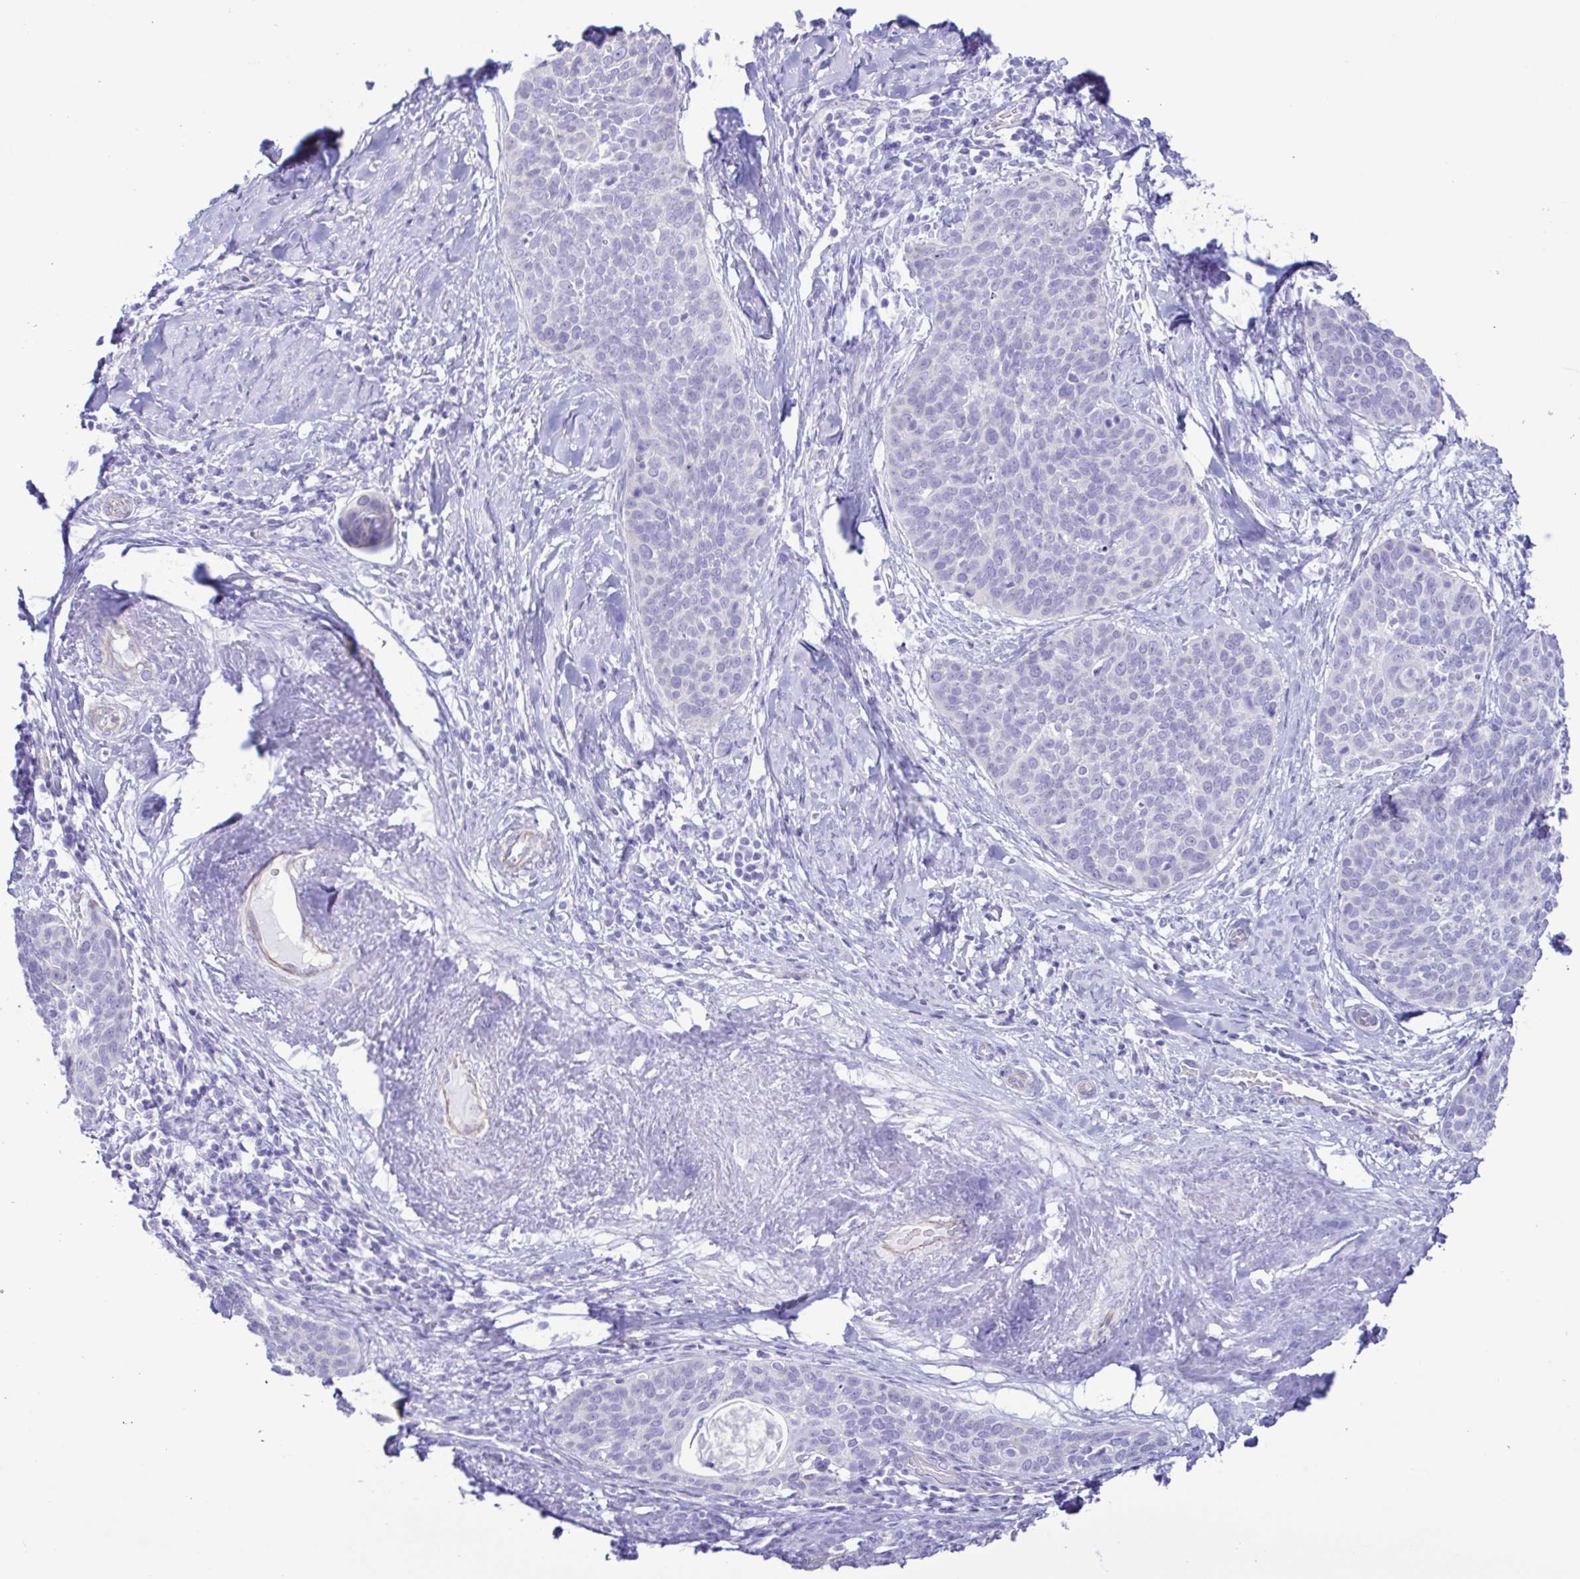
{"staining": {"intensity": "negative", "quantity": "none", "location": "none"}, "tissue": "cervical cancer", "cell_type": "Tumor cells", "image_type": "cancer", "snomed": [{"axis": "morphology", "description": "Squamous cell carcinoma, NOS"}, {"axis": "topography", "description": "Cervix"}], "caption": "IHC micrograph of human cervical cancer stained for a protein (brown), which exhibits no positivity in tumor cells. The staining was performed using DAB to visualize the protein expression in brown, while the nuclei were stained in blue with hematoxylin (Magnification: 20x).", "gene": "CYP11A1", "patient": {"sex": "female", "age": 69}}